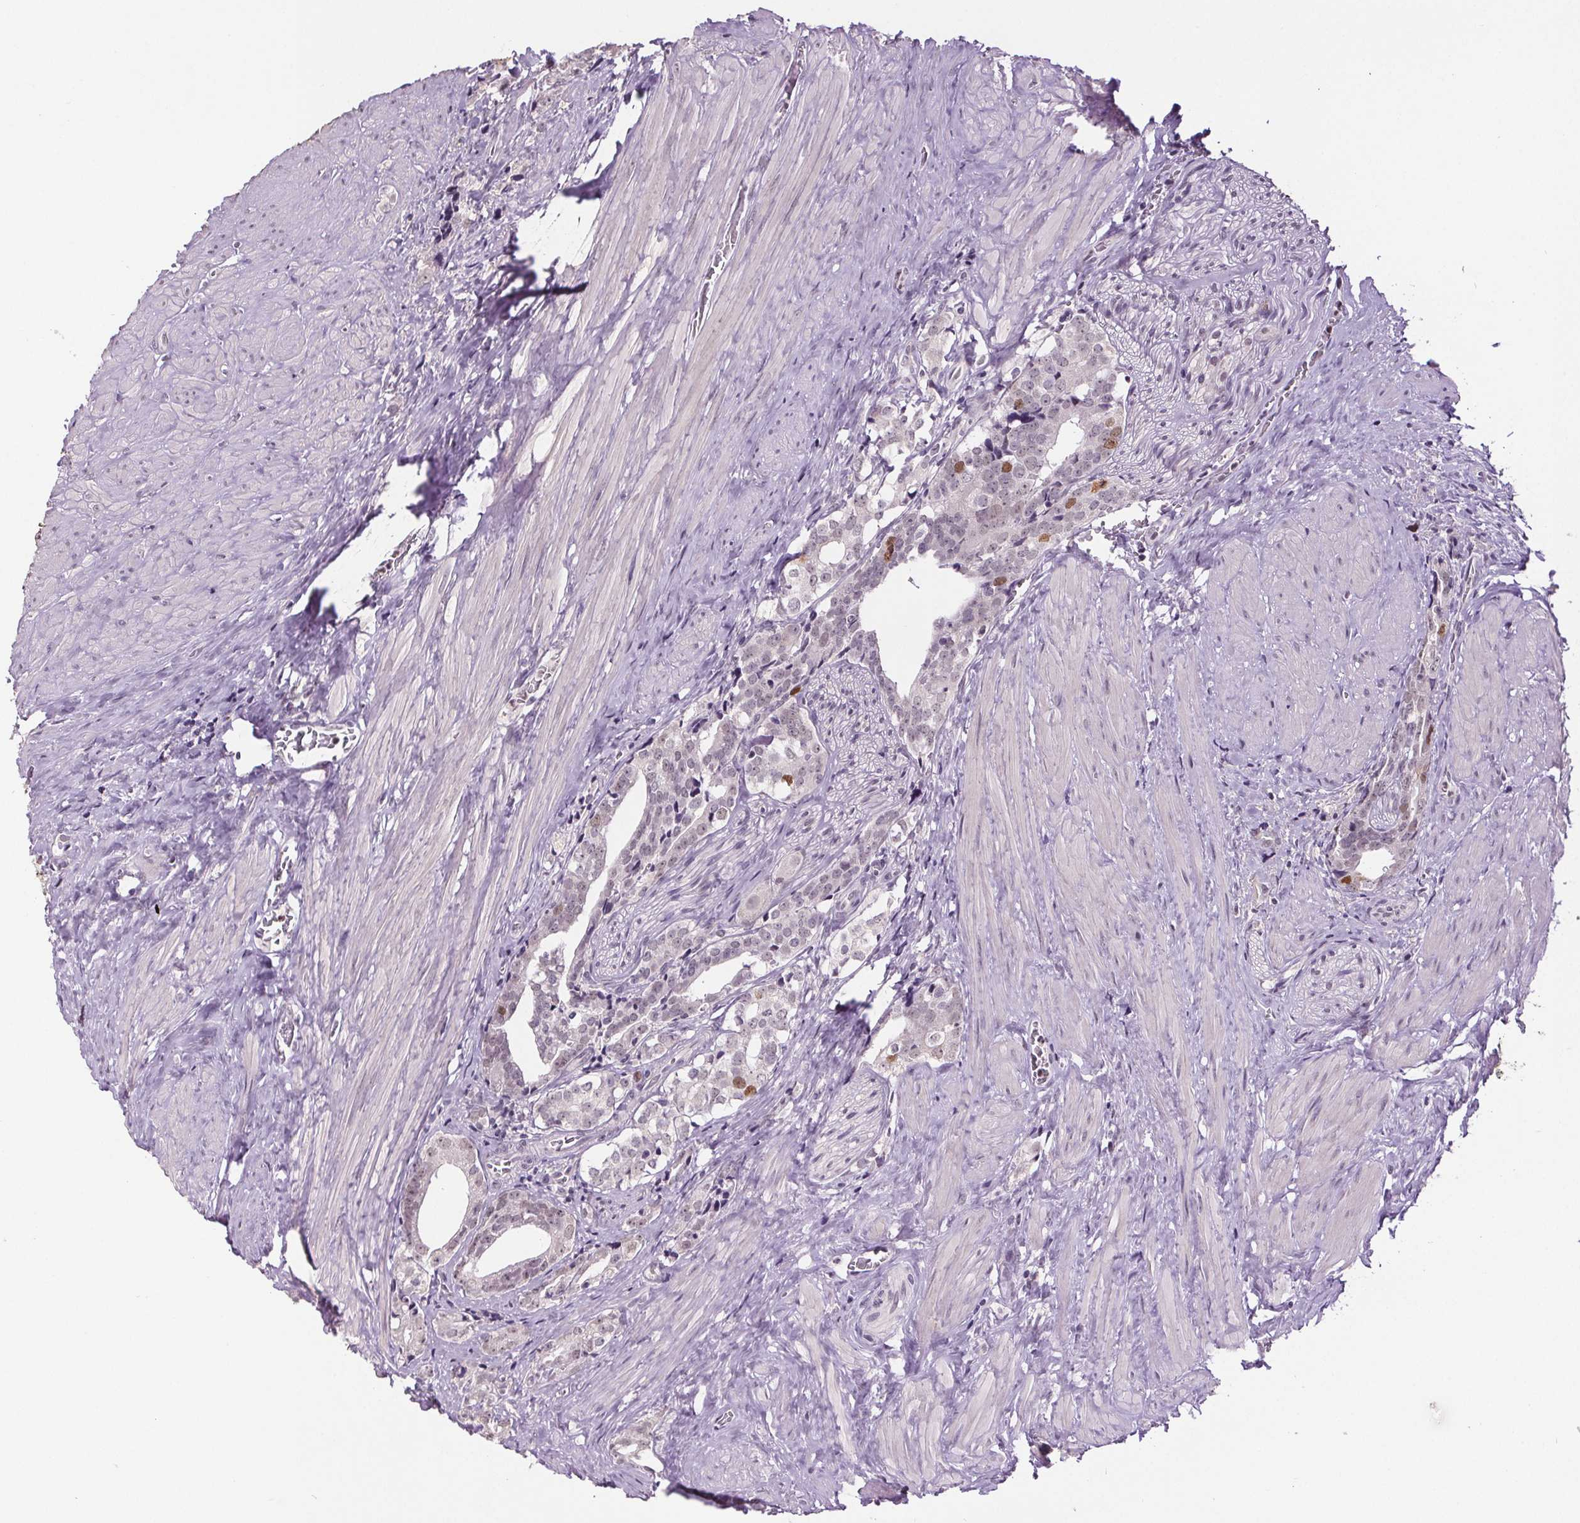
{"staining": {"intensity": "moderate", "quantity": "<25%", "location": "nuclear"}, "tissue": "prostate cancer", "cell_type": "Tumor cells", "image_type": "cancer", "snomed": [{"axis": "morphology", "description": "Adenocarcinoma, NOS"}, {"axis": "topography", "description": "Prostate and seminal vesicle, NOS"}], "caption": "Brown immunohistochemical staining in human prostate adenocarcinoma shows moderate nuclear positivity in approximately <25% of tumor cells.", "gene": "CENPF", "patient": {"sex": "male", "age": 63}}